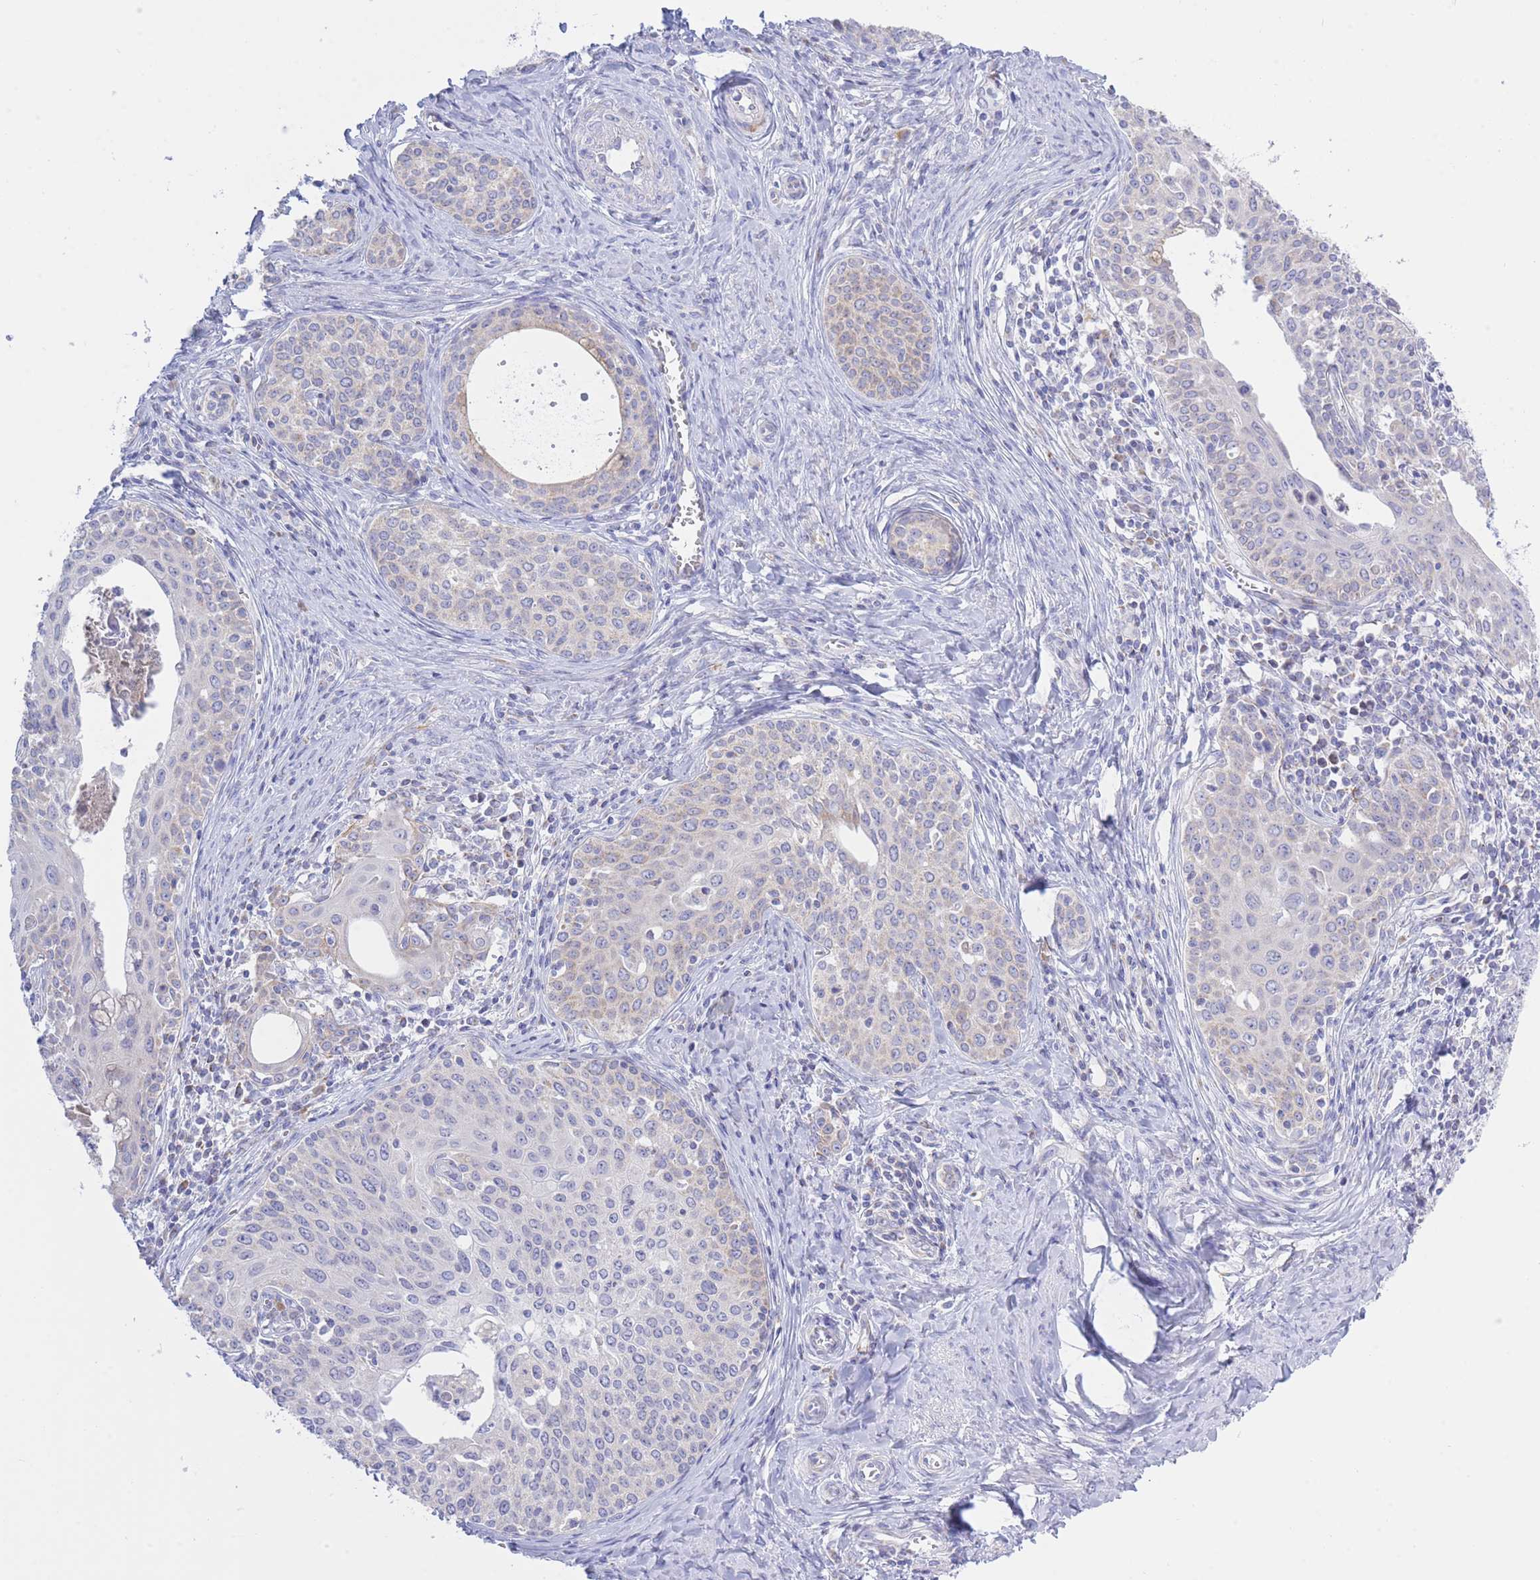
{"staining": {"intensity": "negative", "quantity": "none", "location": "none"}, "tissue": "cervical cancer", "cell_type": "Tumor cells", "image_type": "cancer", "snomed": [{"axis": "morphology", "description": "Squamous cell carcinoma, NOS"}, {"axis": "morphology", "description": "Adenocarcinoma, NOS"}, {"axis": "topography", "description": "Cervix"}], "caption": "High magnification brightfield microscopy of cervical cancer stained with DAB (brown) and counterstained with hematoxylin (blue): tumor cells show no significant staining.", "gene": "NANP", "patient": {"sex": "female", "age": 52}}